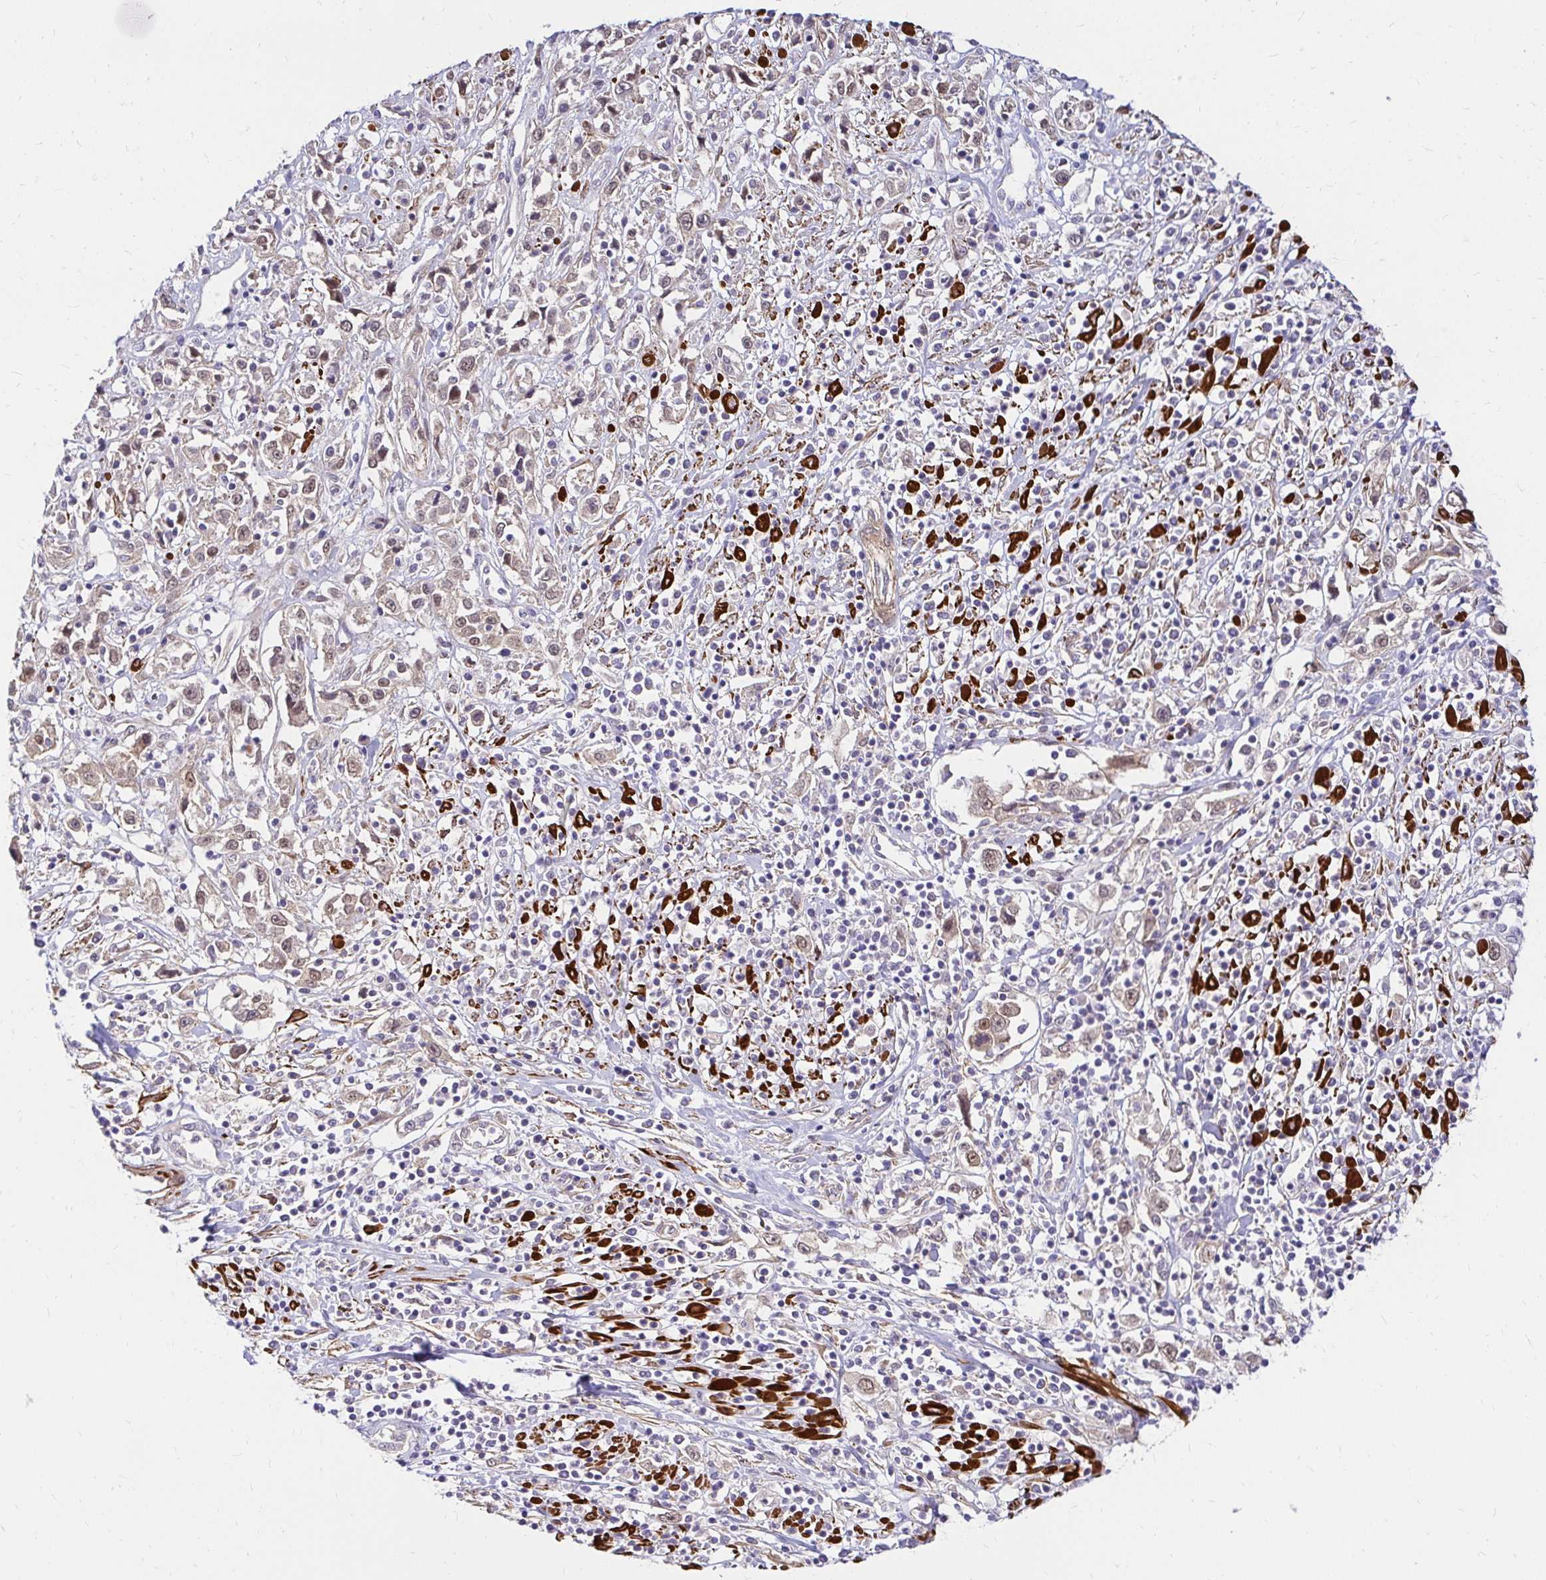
{"staining": {"intensity": "weak", "quantity": "<25%", "location": "nuclear"}, "tissue": "cervical cancer", "cell_type": "Tumor cells", "image_type": "cancer", "snomed": [{"axis": "morphology", "description": "Adenocarcinoma, NOS"}, {"axis": "topography", "description": "Cervix"}], "caption": "Cervical cancer was stained to show a protein in brown. There is no significant expression in tumor cells.", "gene": "YAP1", "patient": {"sex": "female", "age": 40}}